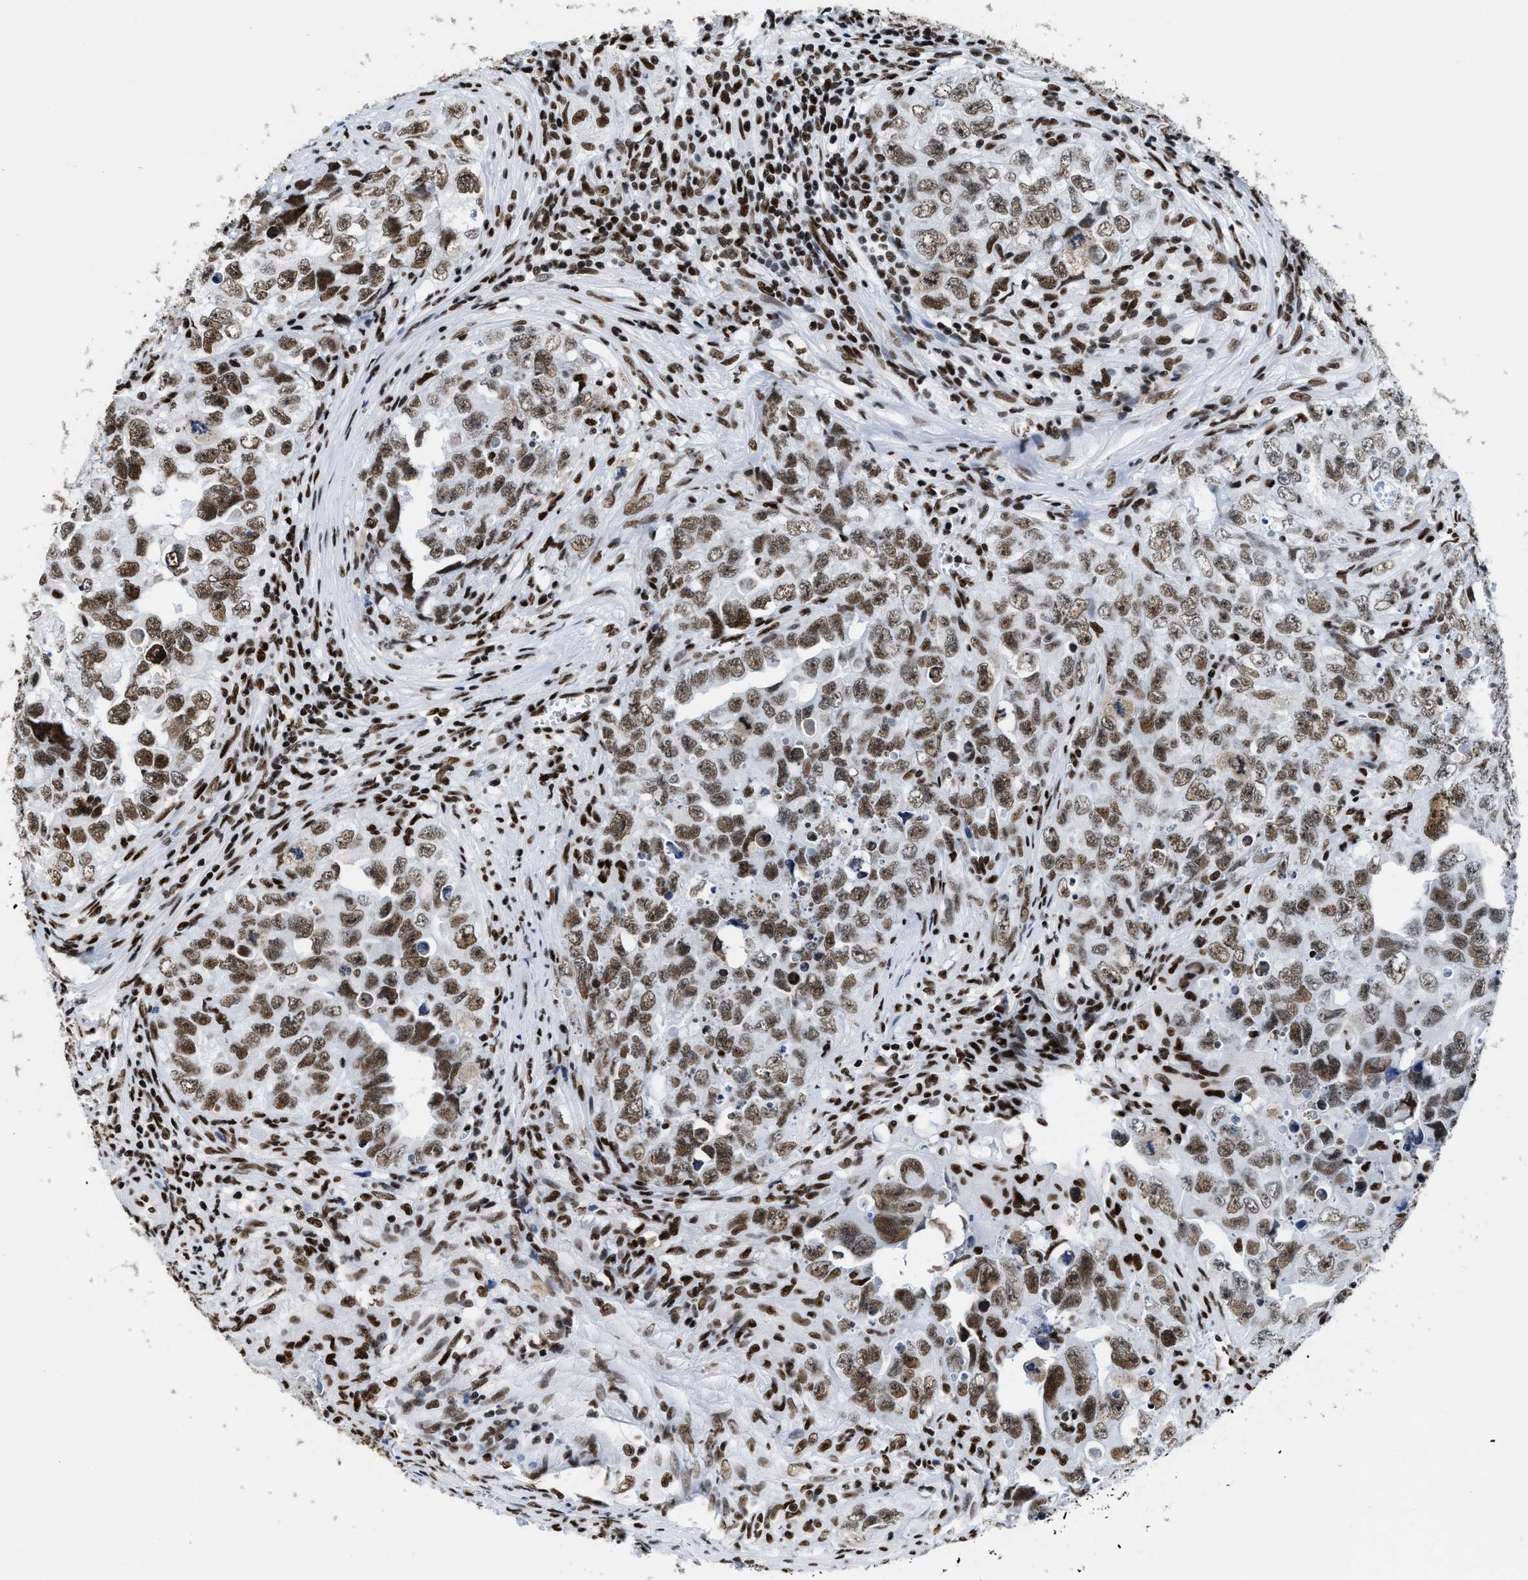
{"staining": {"intensity": "moderate", "quantity": ">75%", "location": "nuclear"}, "tissue": "testis cancer", "cell_type": "Tumor cells", "image_type": "cancer", "snomed": [{"axis": "morphology", "description": "Seminoma, NOS"}, {"axis": "morphology", "description": "Carcinoma, Embryonal, NOS"}, {"axis": "topography", "description": "Testis"}], "caption": "Tumor cells exhibit moderate nuclear expression in about >75% of cells in testis cancer.", "gene": "SMARCC2", "patient": {"sex": "male", "age": 43}}